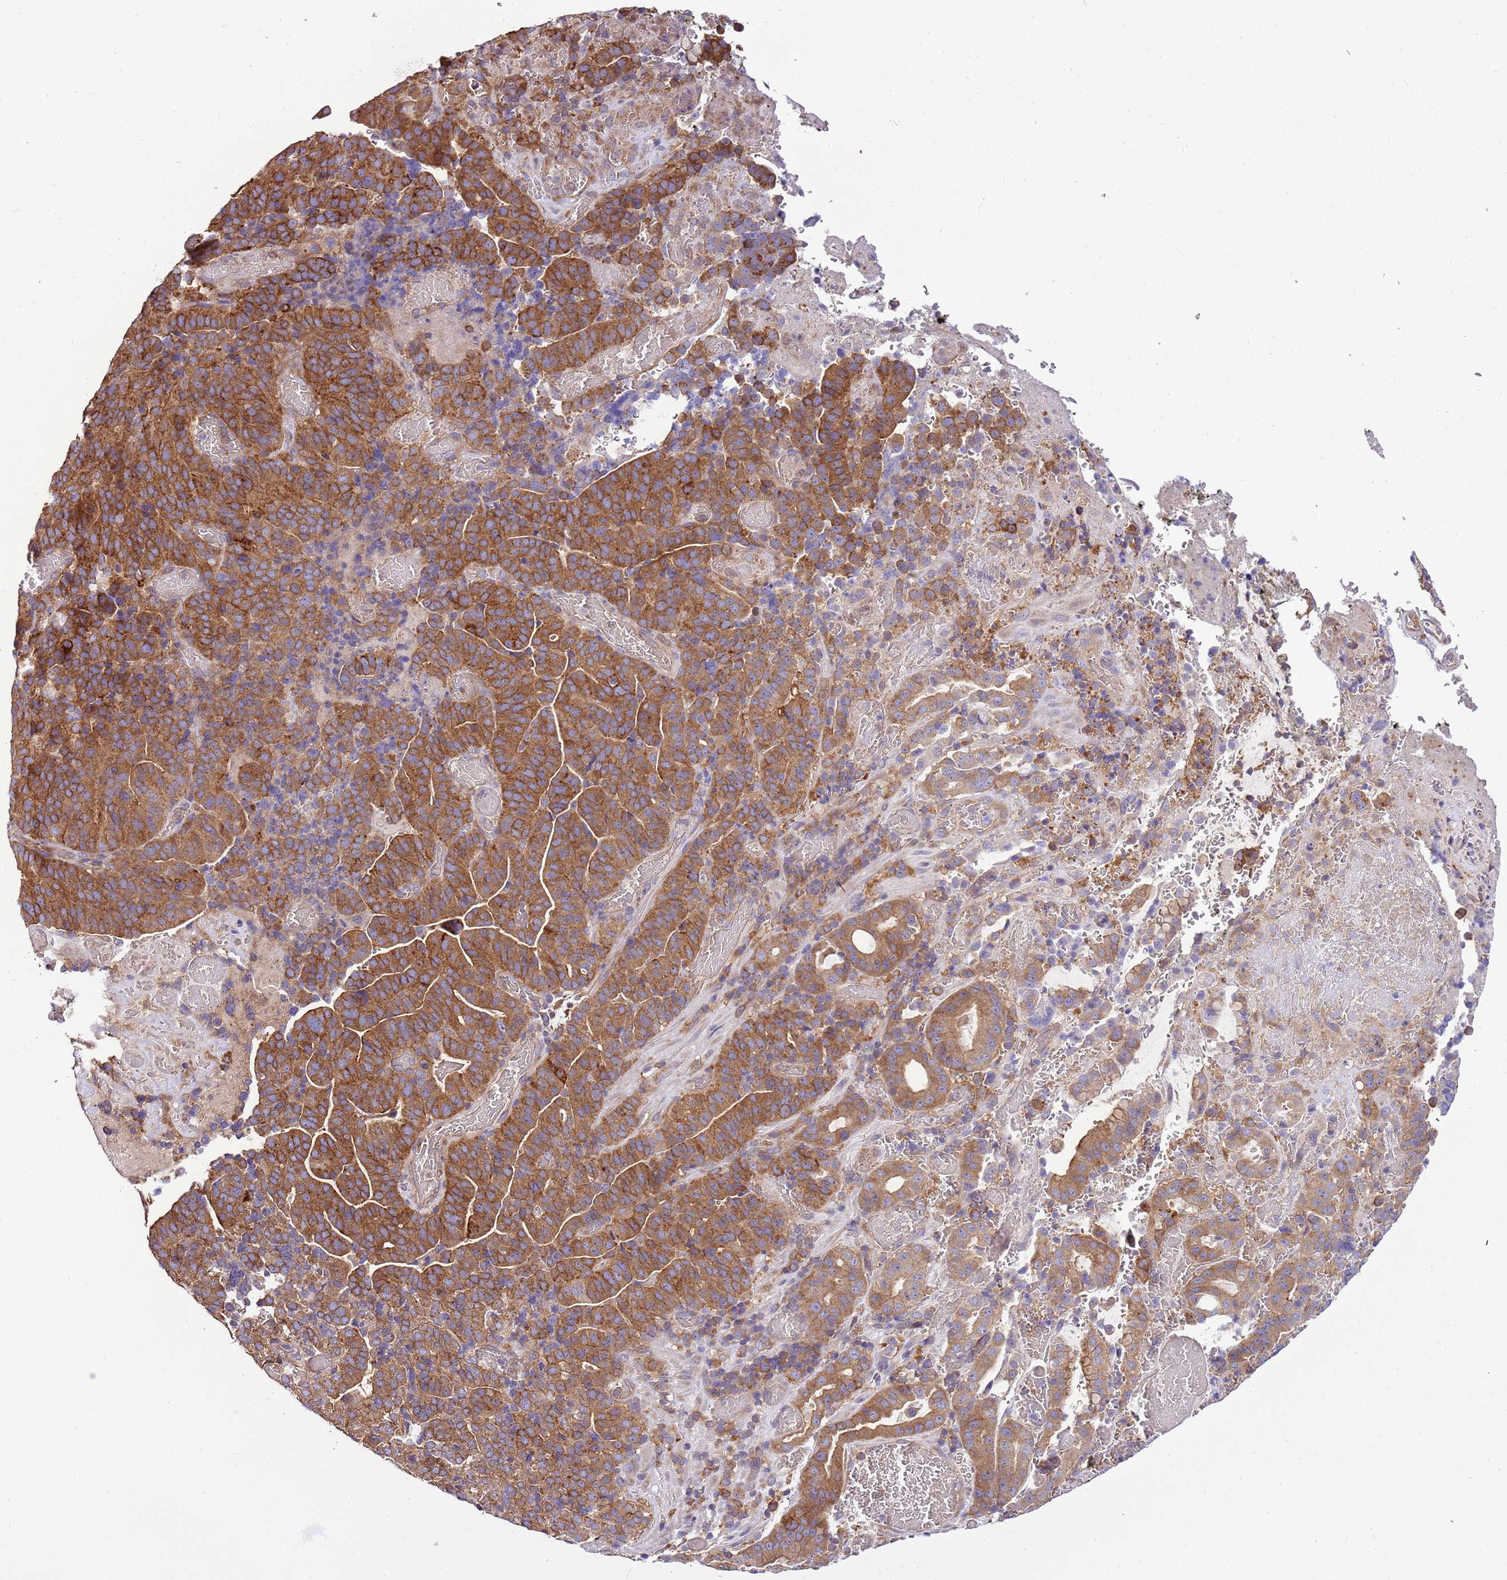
{"staining": {"intensity": "strong", "quantity": ">75%", "location": "cytoplasmic/membranous"}, "tissue": "stomach cancer", "cell_type": "Tumor cells", "image_type": "cancer", "snomed": [{"axis": "morphology", "description": "Adenocarcinoma, NOS"}, {"axis": "topography", "description": "Stomach"}], "caption": "Tumor cells reveal strong cytoplasmic/membranous expression in approximately >75% of cells in stomach cancer (adenocarcinoma).", "gene": "ATXN2L", "patient": {"sex": "male", "age": 48}}